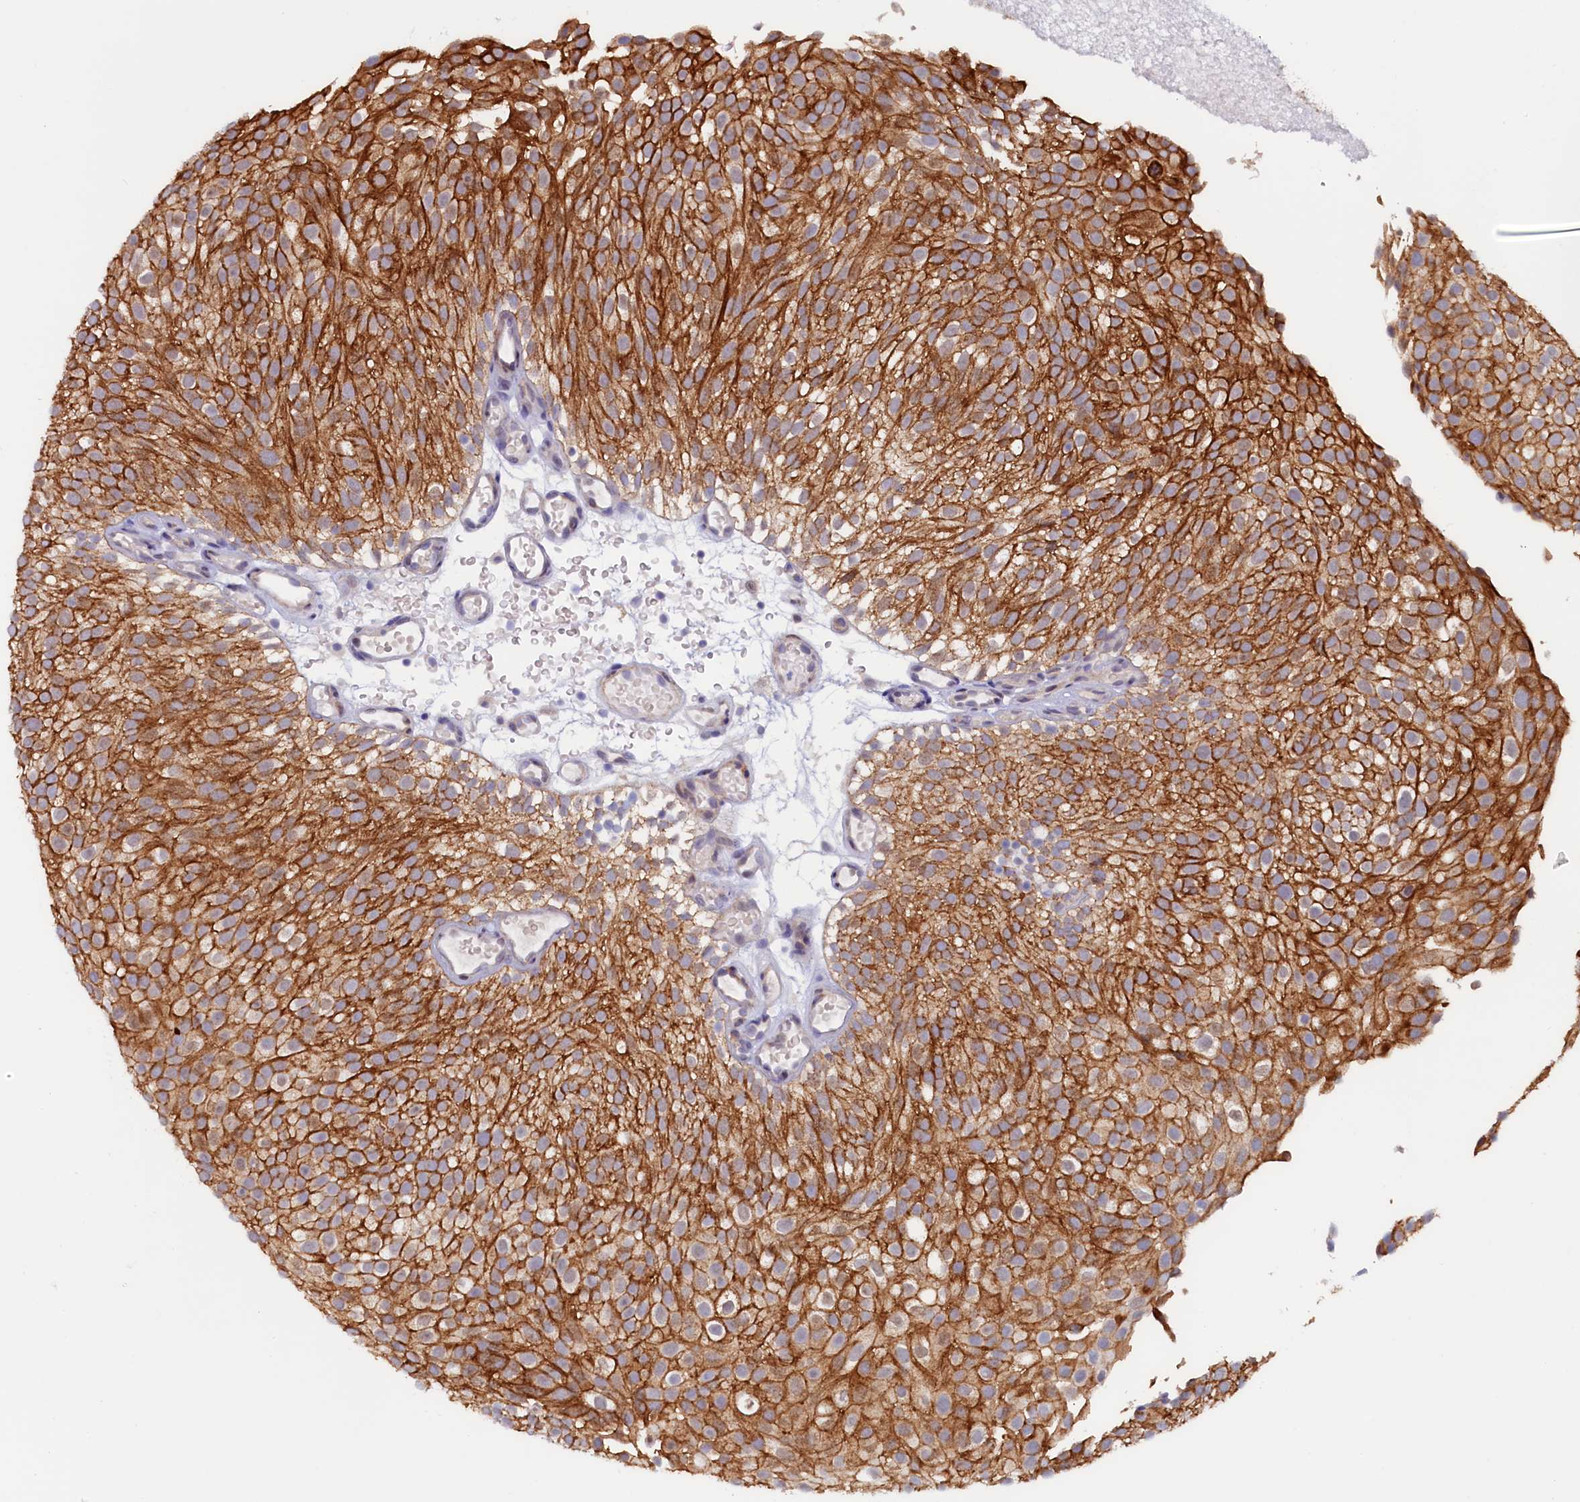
{"staining": {"intensity": "strong", "quantity": ">75%", "location": "cytoplasmic/membranous"}, "tissue": "urothelial cancer", "cell_type": "Tumor cells", "image_type": "cancer", "snomed": [{"axis": "morphology", "description": "Urothelial carcinoma, Low grade"}, {"axis": "topography", "description": "Urinary bladder"}], "caption": "Tumor cells reveal high levels of strong cytoplasmic/membranous staining in approximately >75% of cells in low-grade urothelial carcinoma.", "gene": "PACSIN3", "patient": {"sex": "male", "age": 78}}